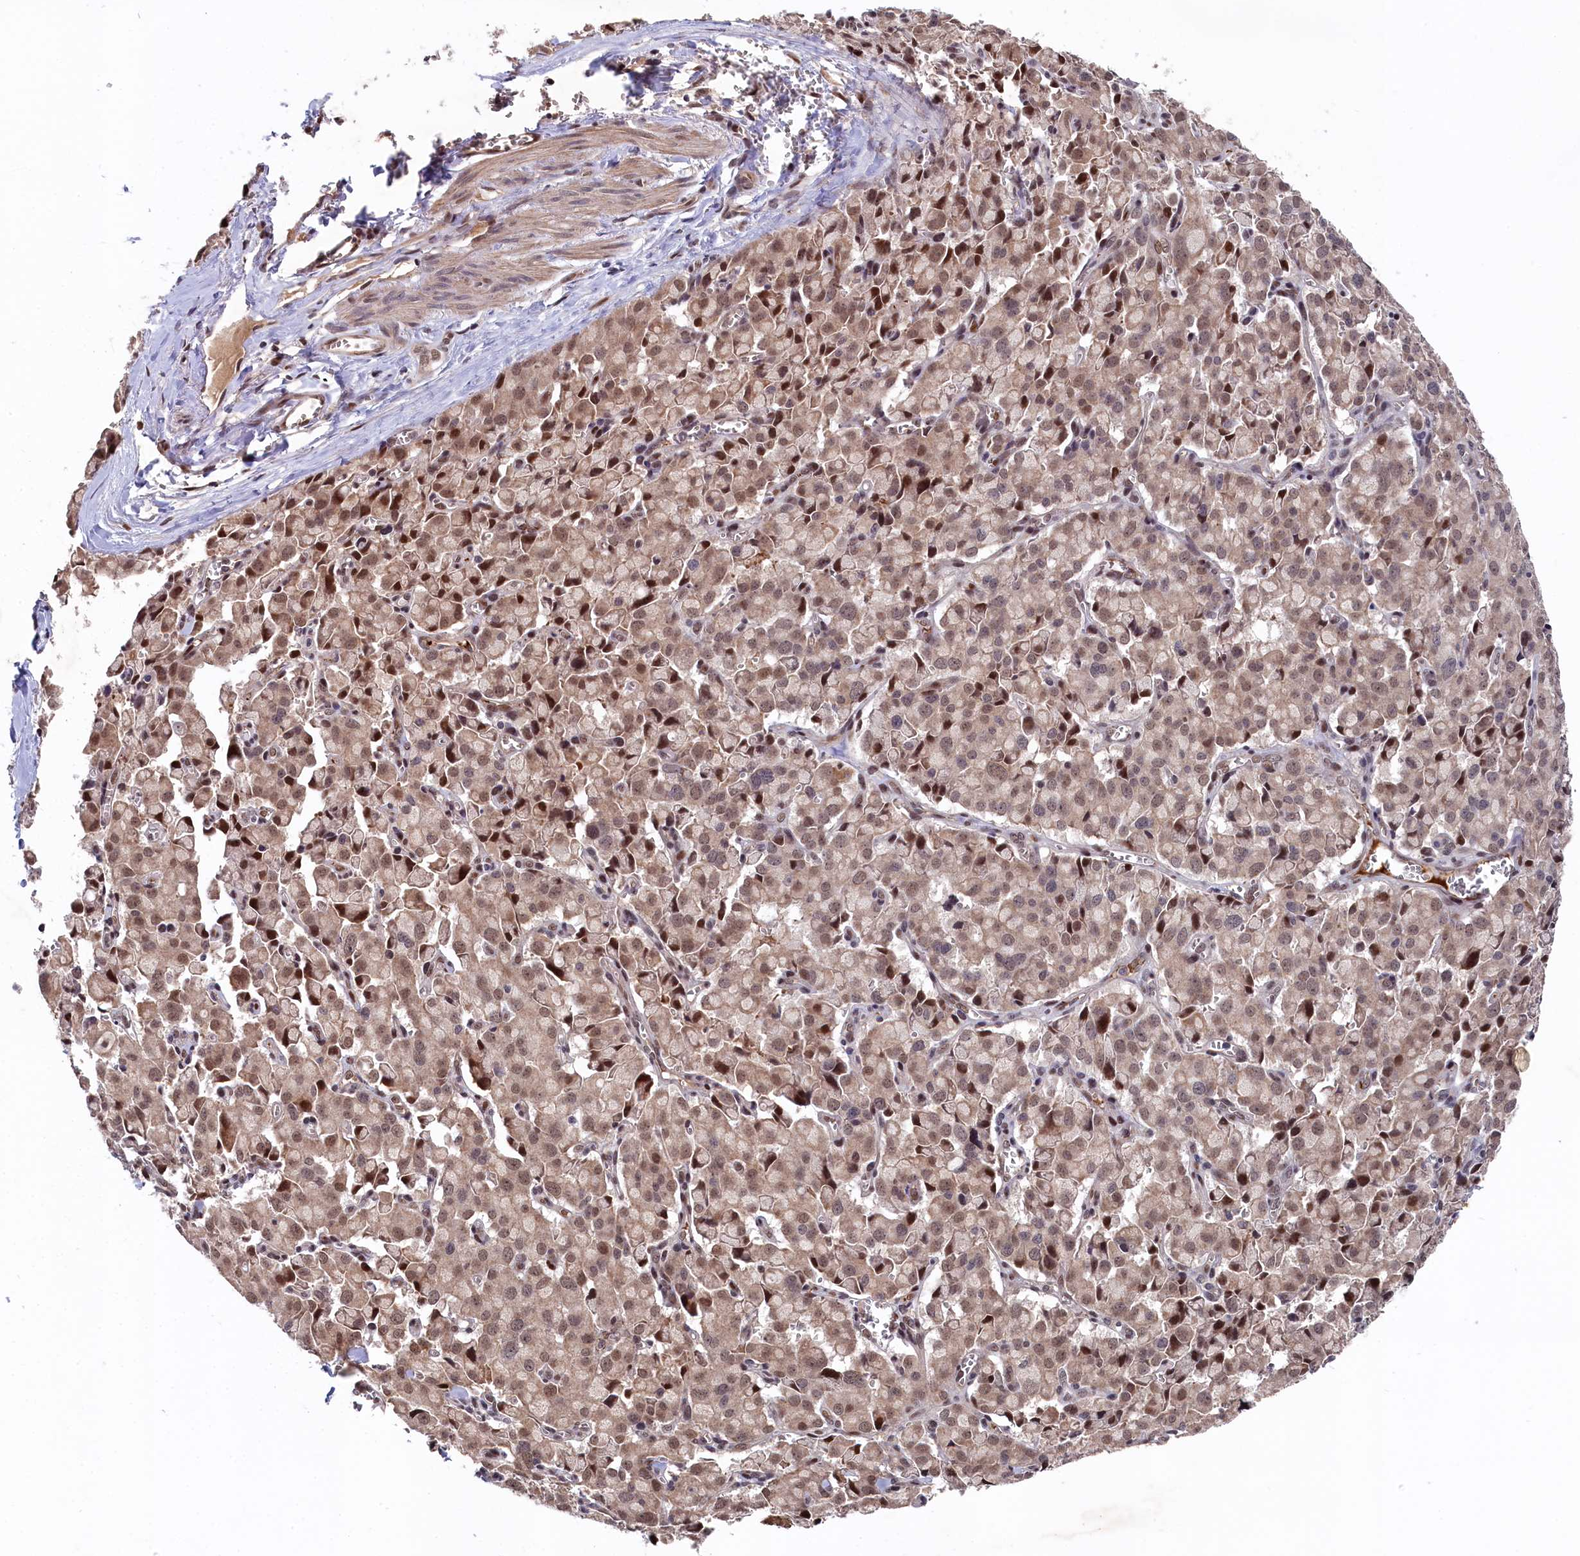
{"staining": {"intensity": "moderate", "quantity": ">75%", "location": "cytoplasmic/membranous,nuclear"}, "tissue": "pancreatic cancer", "cell_type": "Tumor cells", "image_type": "cancer", "snomed": [{"axis": "morphology", "description": "Adenocarcinoma, NOS"}, {"axis": "topography", "description": "Pancreas"}], "caption": "A histopathology image of pancreatic cancer stained for a protein exhibits moderate cytoplasmic/membranous and nuclear brown staining in tumor cells.", "gene": "CLPX", "patient": {"sex": "male", "age": 65}}